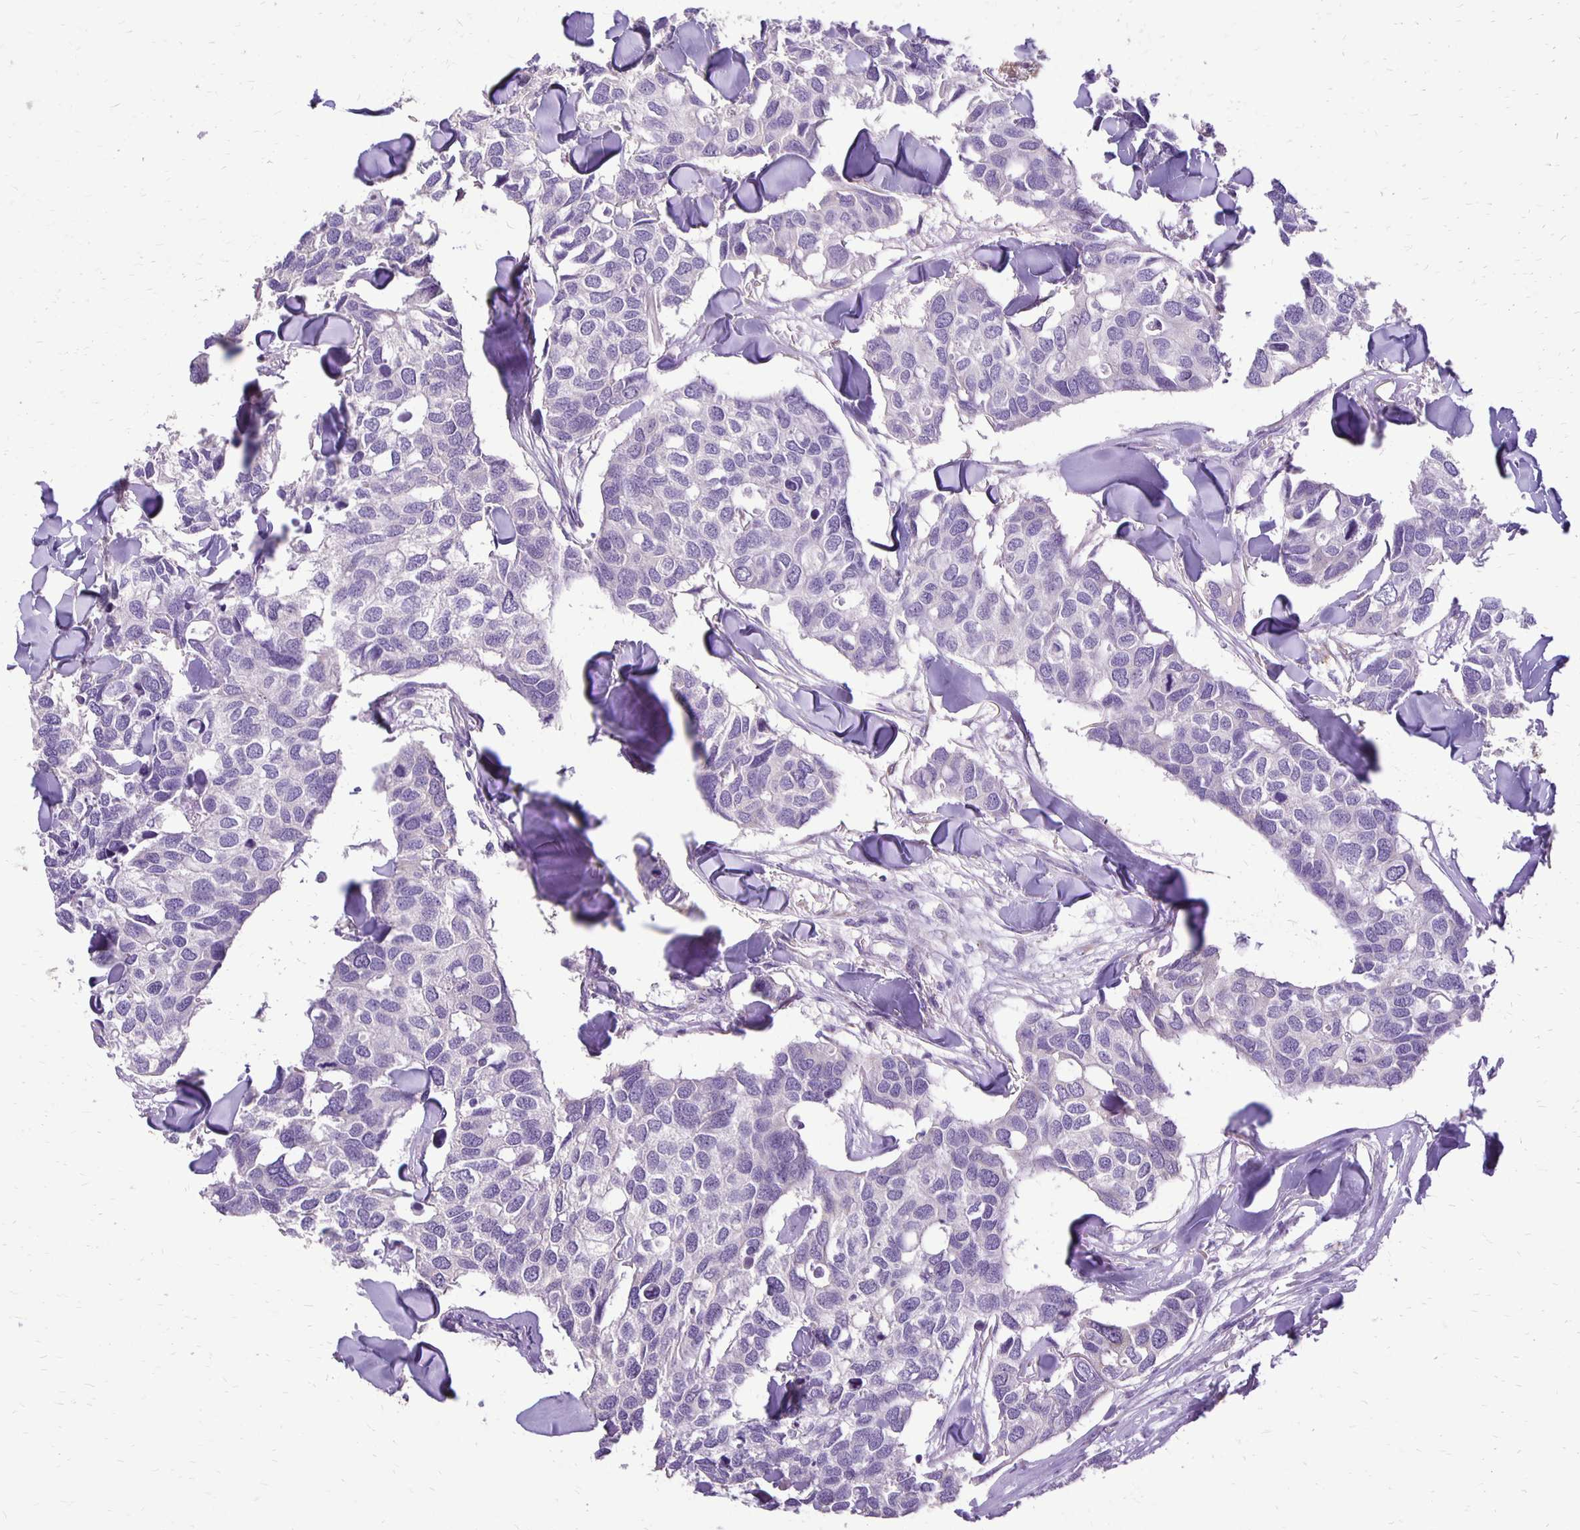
{"staining": {"intensity": "negative", "quantity": "none", "location": "none"}, "tissue": "breast cancer", "cell_type": "Tumor cells", "image_type": "cancer", "snomed": [{"axis": "morphology", "description": "Duct carcinoma"}, {"axis": "topography", "description": "Breast"}], "caption": "A micrograph of human intraductal carcinoma (breast) is negative for staining in tumor cells.", "gene": "ANKRD45", "patient": {"sex": "female", "age": 83}}